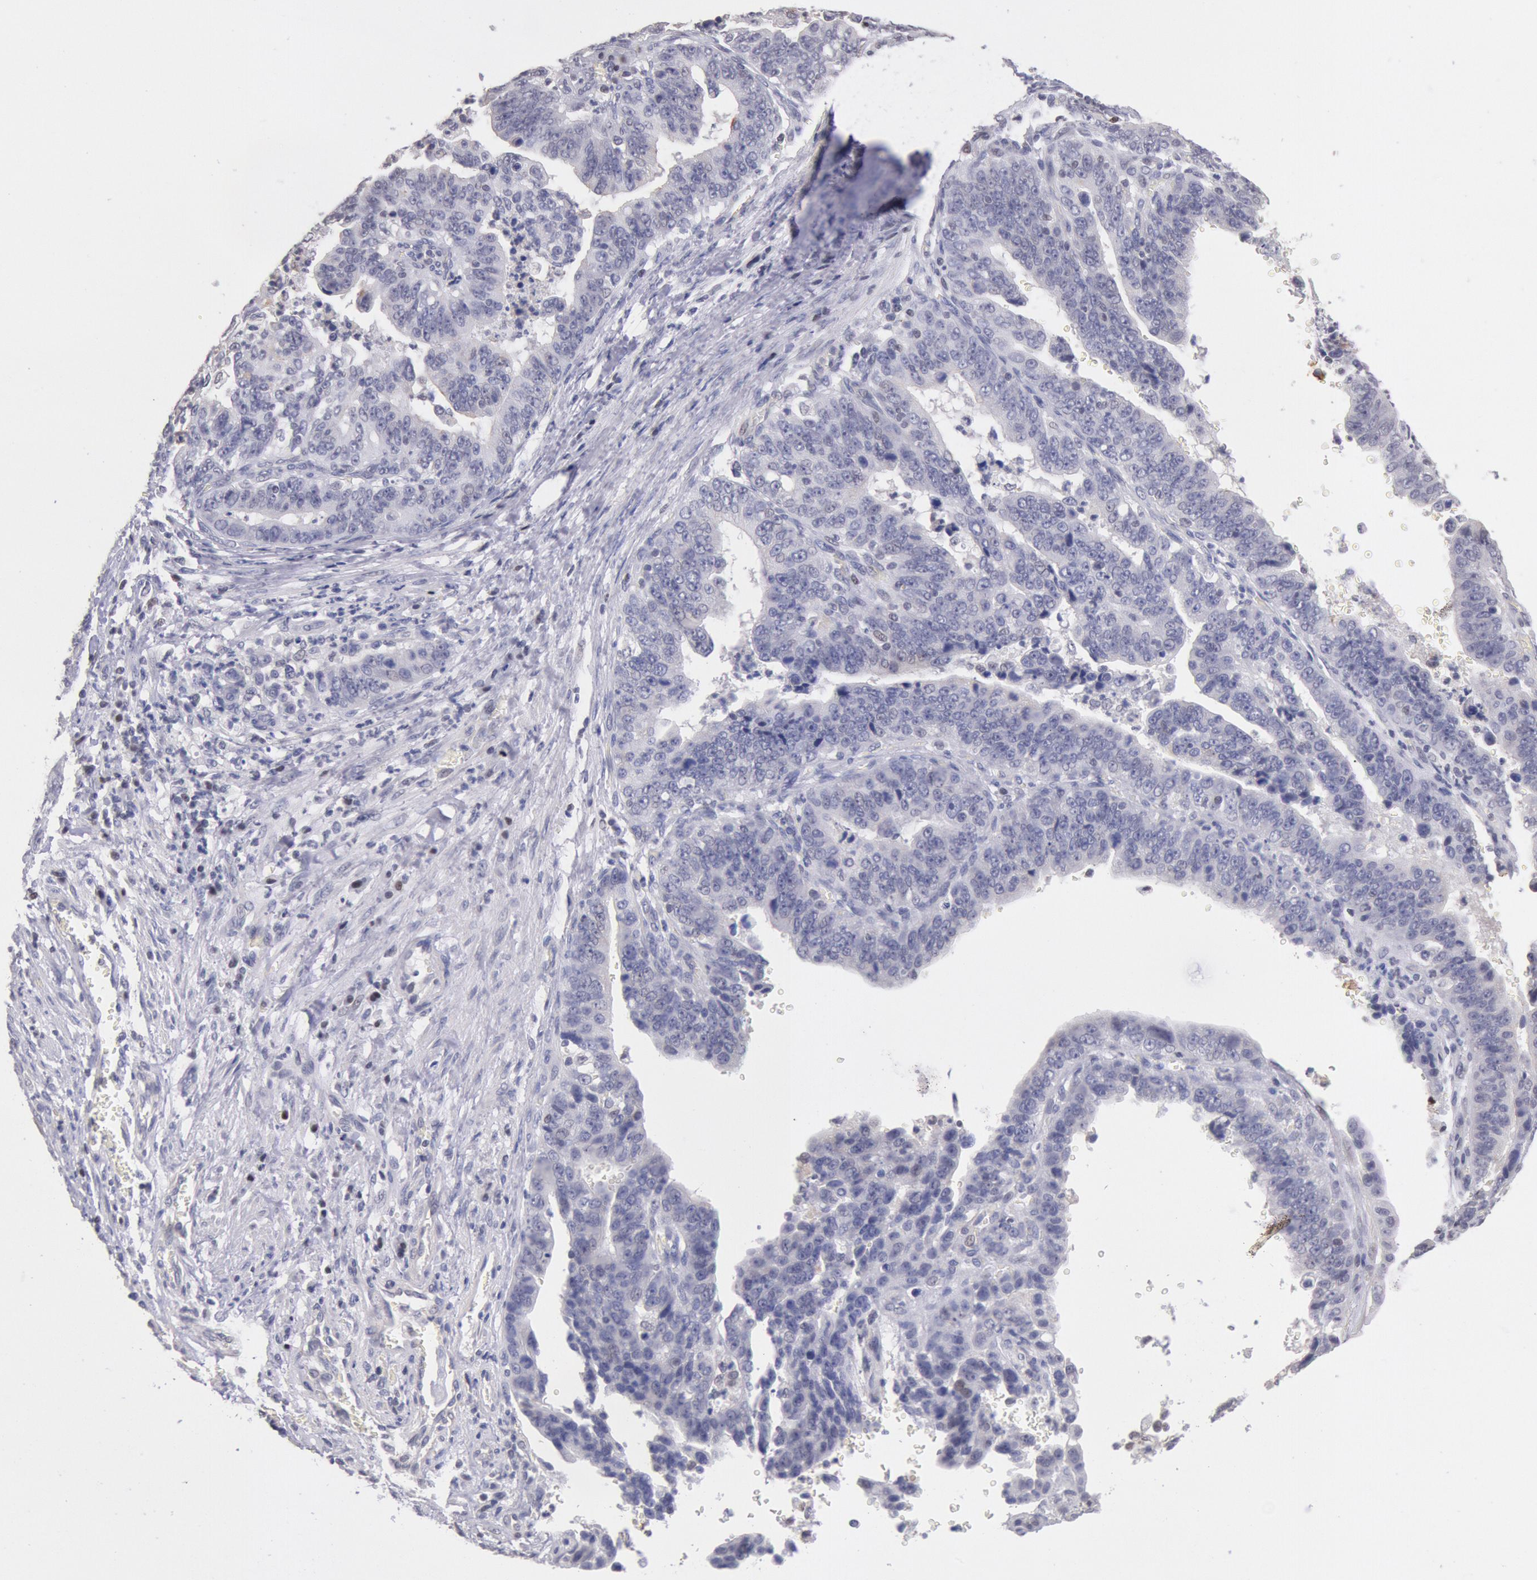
{"staining": {"intensity": "negative", "quantity": "none", "location": "none"}, "tissue": "stomach cancer", "cell_type": "Tumor cells", "image_type": "cancer", "snomed": [{"axis": "morphology", "description": "Adenocarcinoma, NOS"}, {"axis": "topography", "description": "Stomach, upper"}], "caption": "IHC of adenocarcinoma (stomach) reveals no expression in tumor cells. The staining was performed using DAB to visualize the protein expression in brown, while the nuclei were stained in blue with hematoxylin (Magnification: 20x).", "gene": "MYH7", "patient": {"sex": "female", "age": 50}}